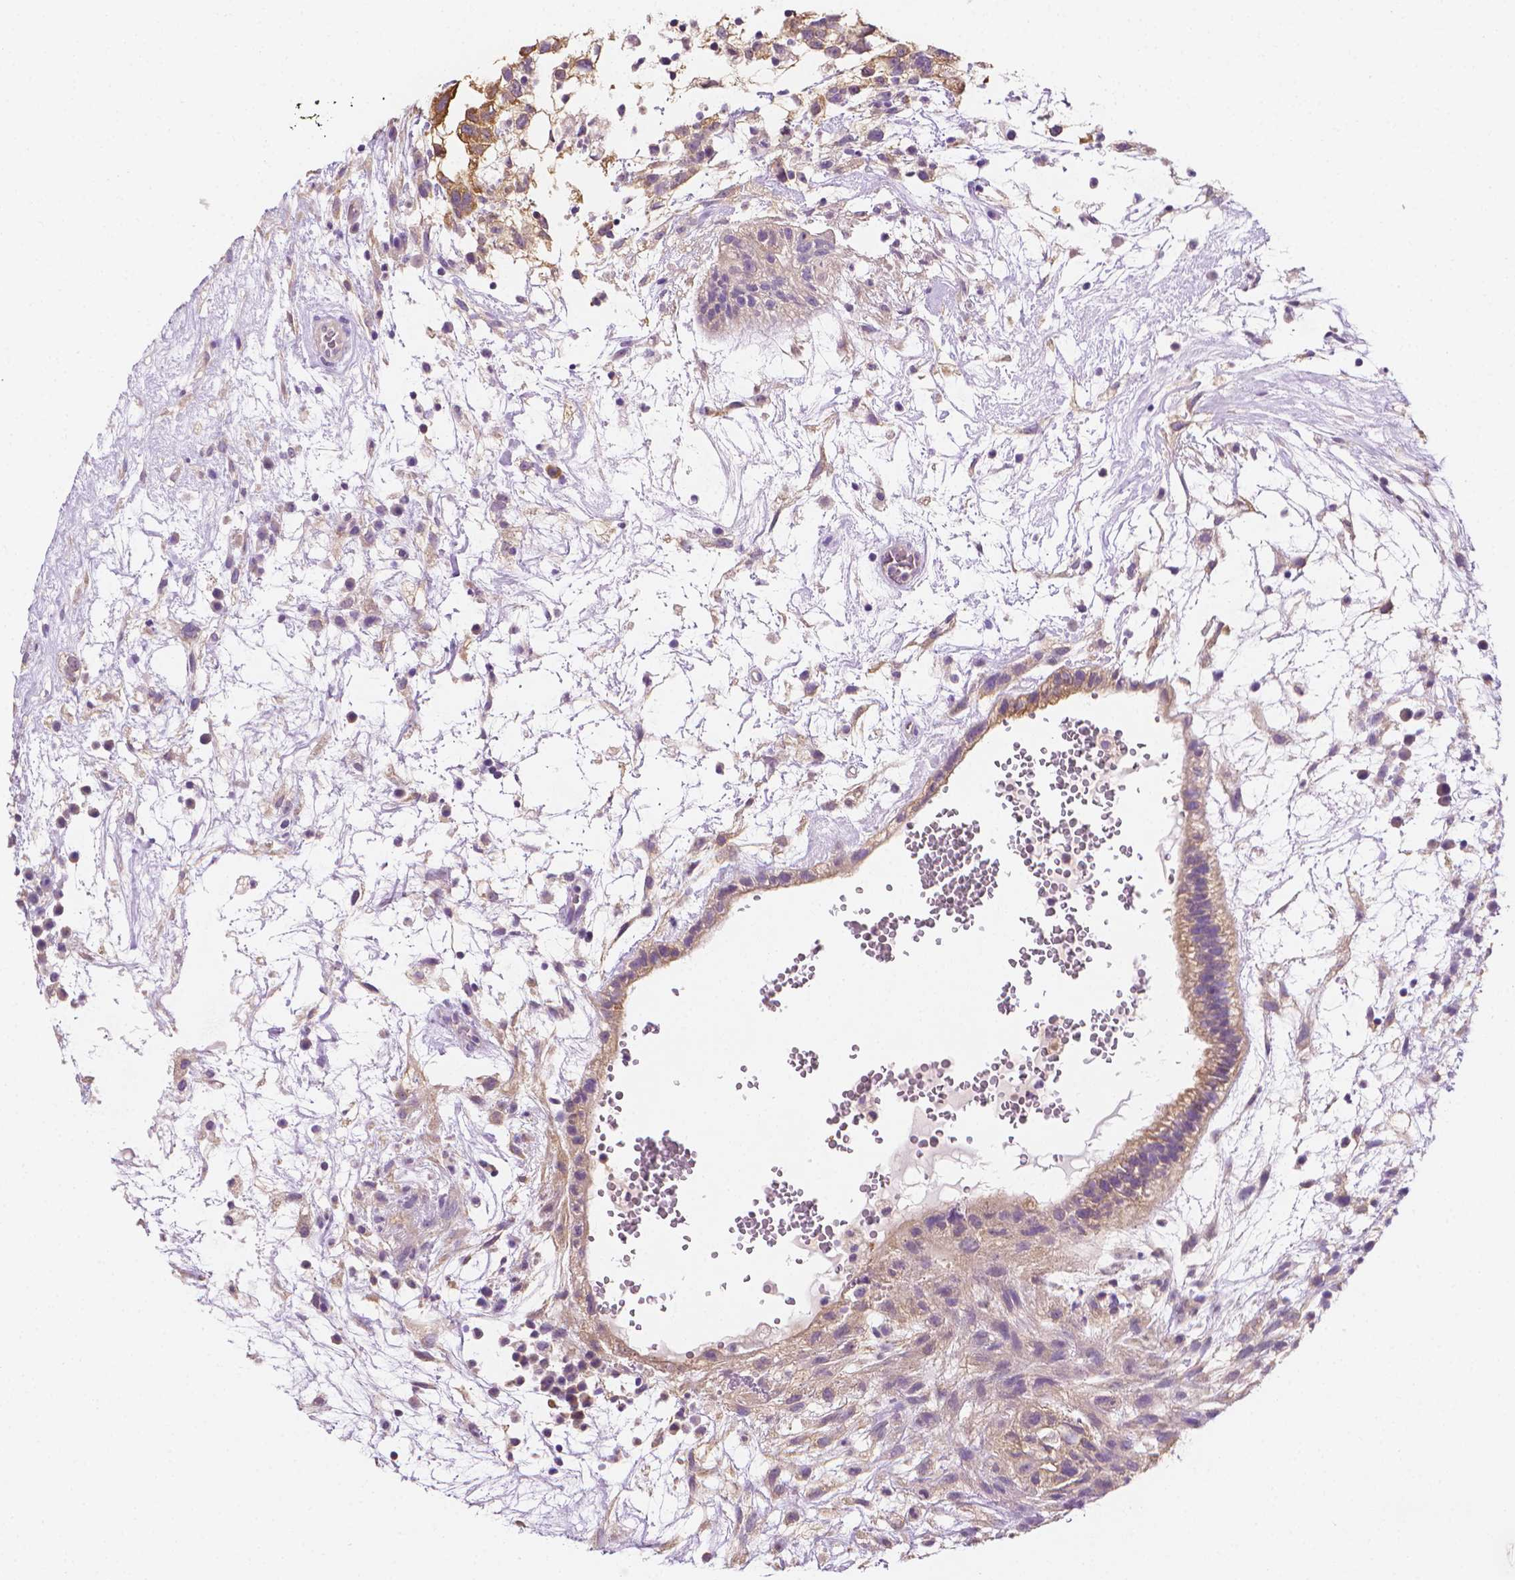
{"staining": {"intensity": "weak", "quantity": ">75%", "location": "cytoplasmic/membranous"}, "tissue": "testis cancer", "cell_type": "Tumor cells", "image_type": "cancer", "snomed": [{"axis": "morphology", "description": "Normal tissue, NOS"}, {"axis": "morphology", "description": "Carcinoma, Embryonal, NOS"}, {"axis": "topography", "description": "Testis"}], "caption": "A high-resolution photomicrograph shows immunohistochemistry staining of testis embryonal carcinoma, which reveals weak cytoplasmic/membranous positivity in about >75% of tumor cells.", "gene": "FASN", "patient": {"sex": "male", "age": 32}}